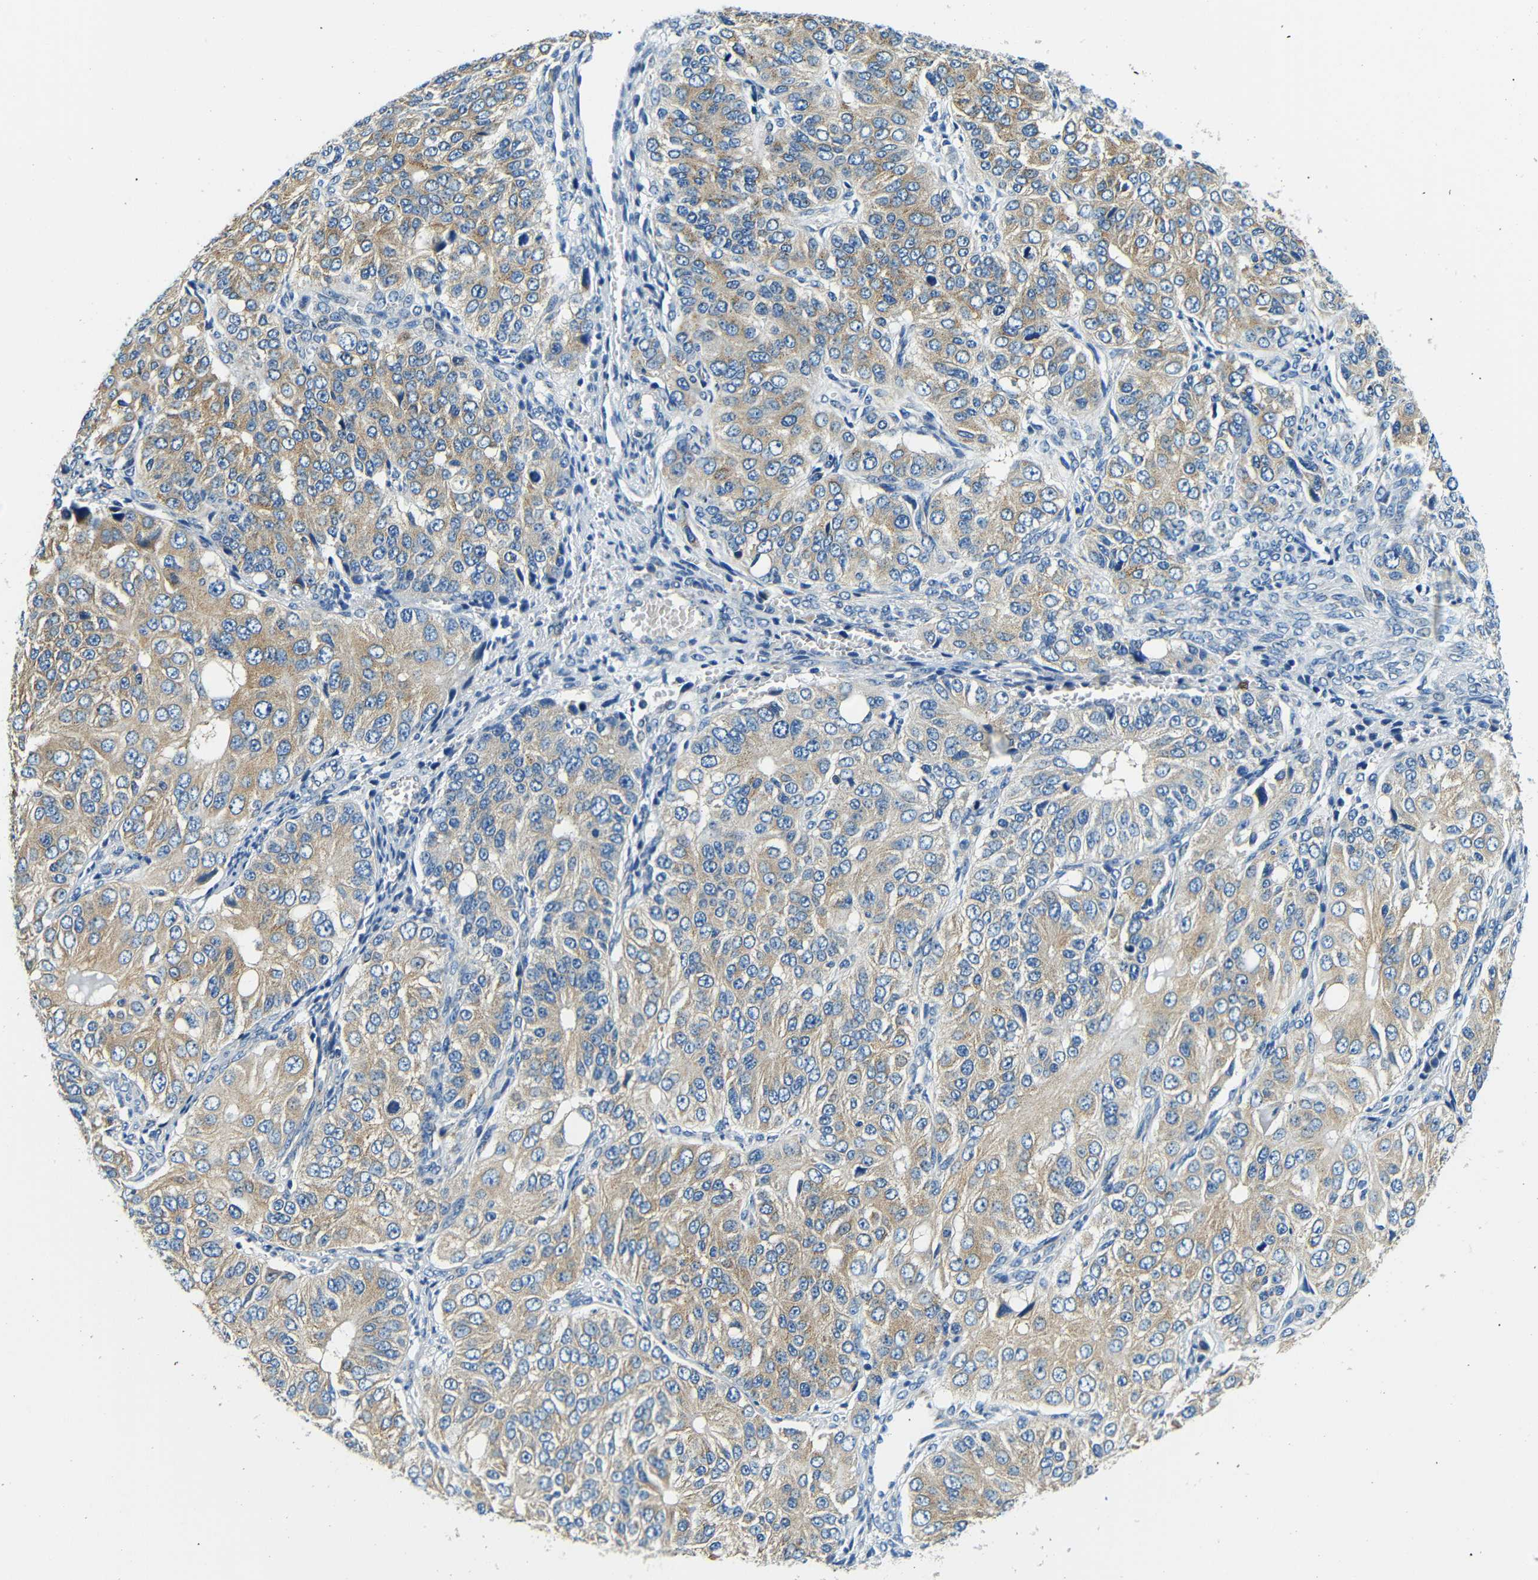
{"staining": {"intensity": "weak", "quantity": ">75%", "location": "cytoplasmic/membranous"}, "tissue": "ovarian cancer", "cell_type": "Tumor cells", "image_type": "cancer", "snomed": [{"axis": "morphology", "description": "Carcinoma, endometroid"}, {"axis": "topography", "description": "Ovary"}], "caption": "This image shows ovarian endometroid carcinoma stained with immunohistochemistry (IHC) to label a protein in brown. The cytoplasmic/membranous of tumor cells show weak positivity for the protein. Nuclei are counter-stained blue.", "gene": "USO1", "patient": {"sex": "female", "age": 51}}